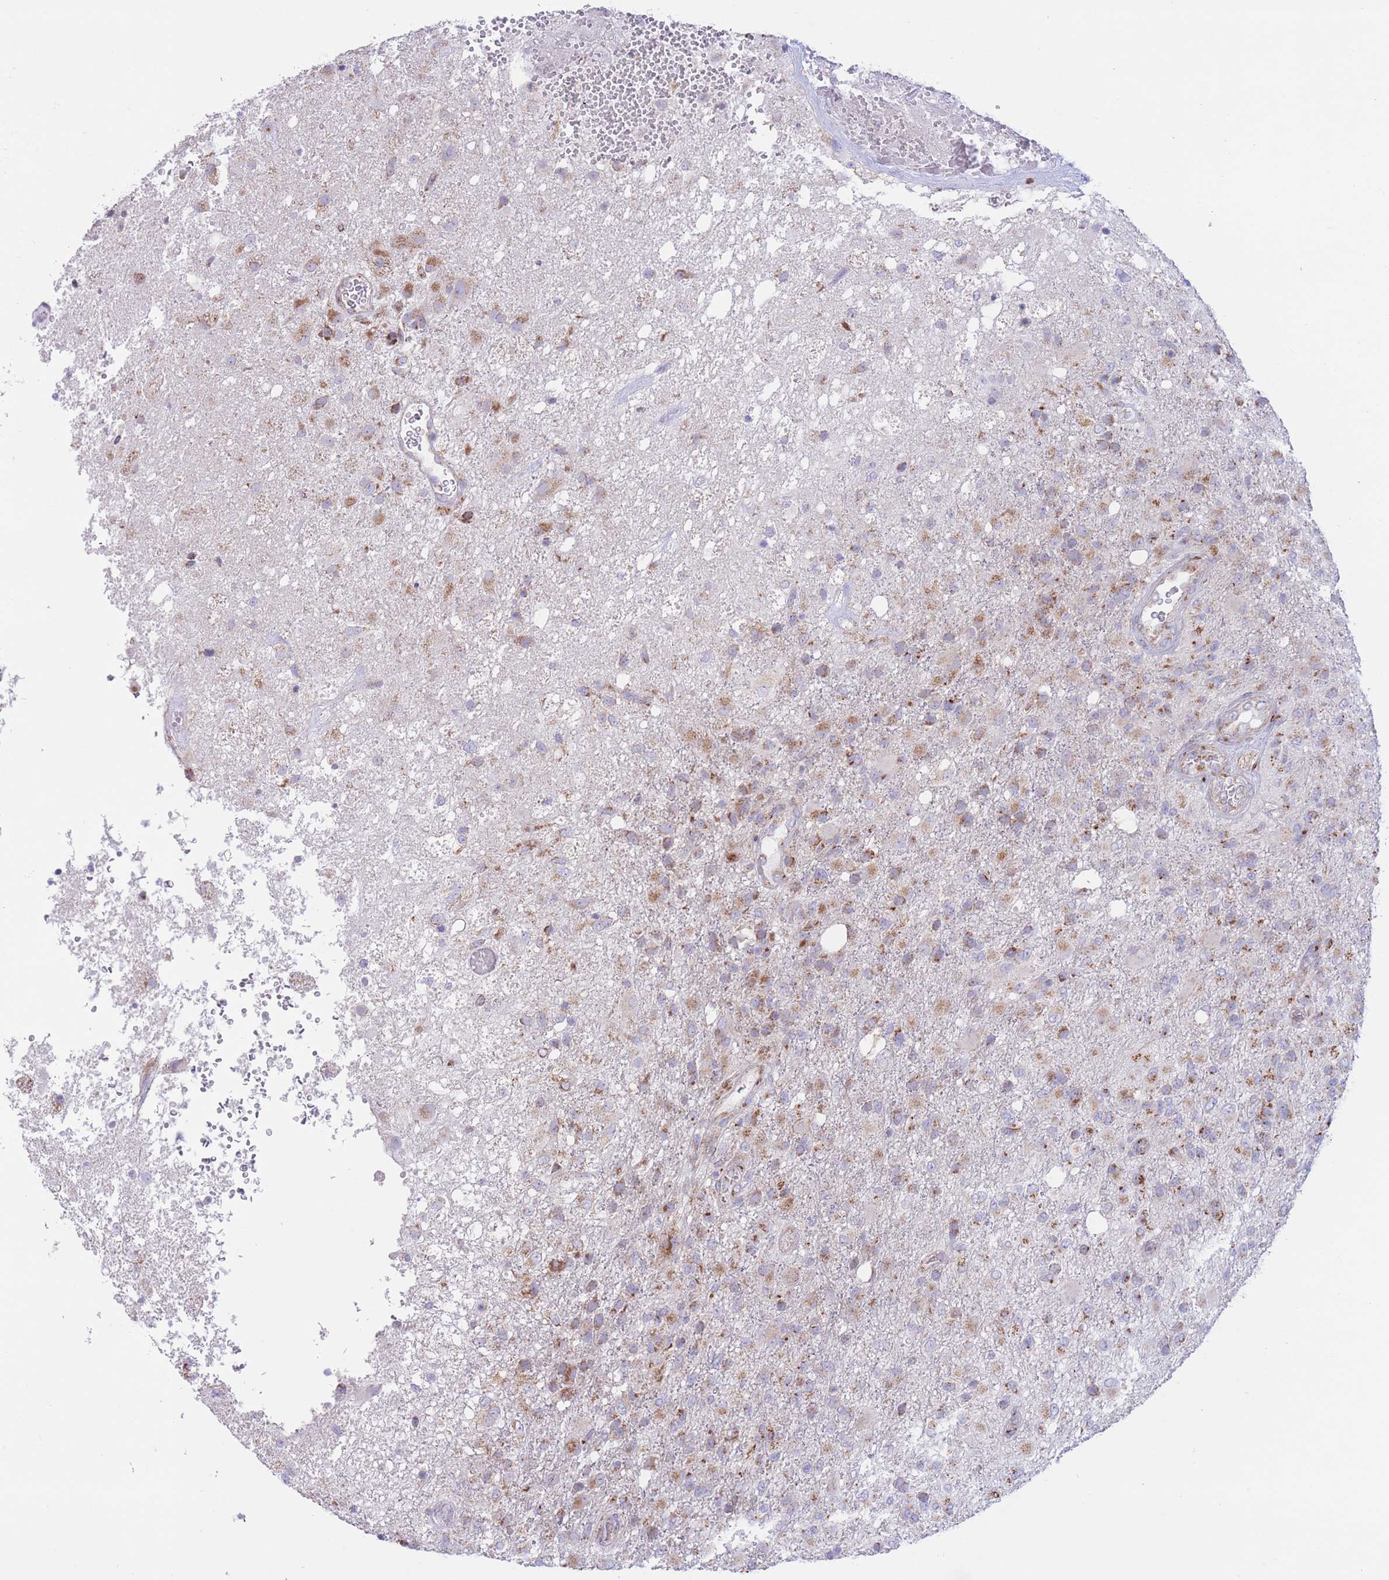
{"staining": {"intensity": "moderate", "quantity": "25%-75%", "location": "cytoplasmic/membranous"}, "tissue": "glioma", "cell_type": "Tumor cells", "image_type": "cancer", "snomed": [{"axis": "morphology", "description": "Glioma, malignant, High grade"}, {"axis": "topography", "description": "Brain"}], "caption": "Immunohistochemical staining of malignant glioma (high-grade) demonstrates medium levels of moderate cytoplasmic/membranous expression in approximately 25%-75% of tumor cells.", "gene": "MPND", "patient": {"sex": "female", "age": 74}}